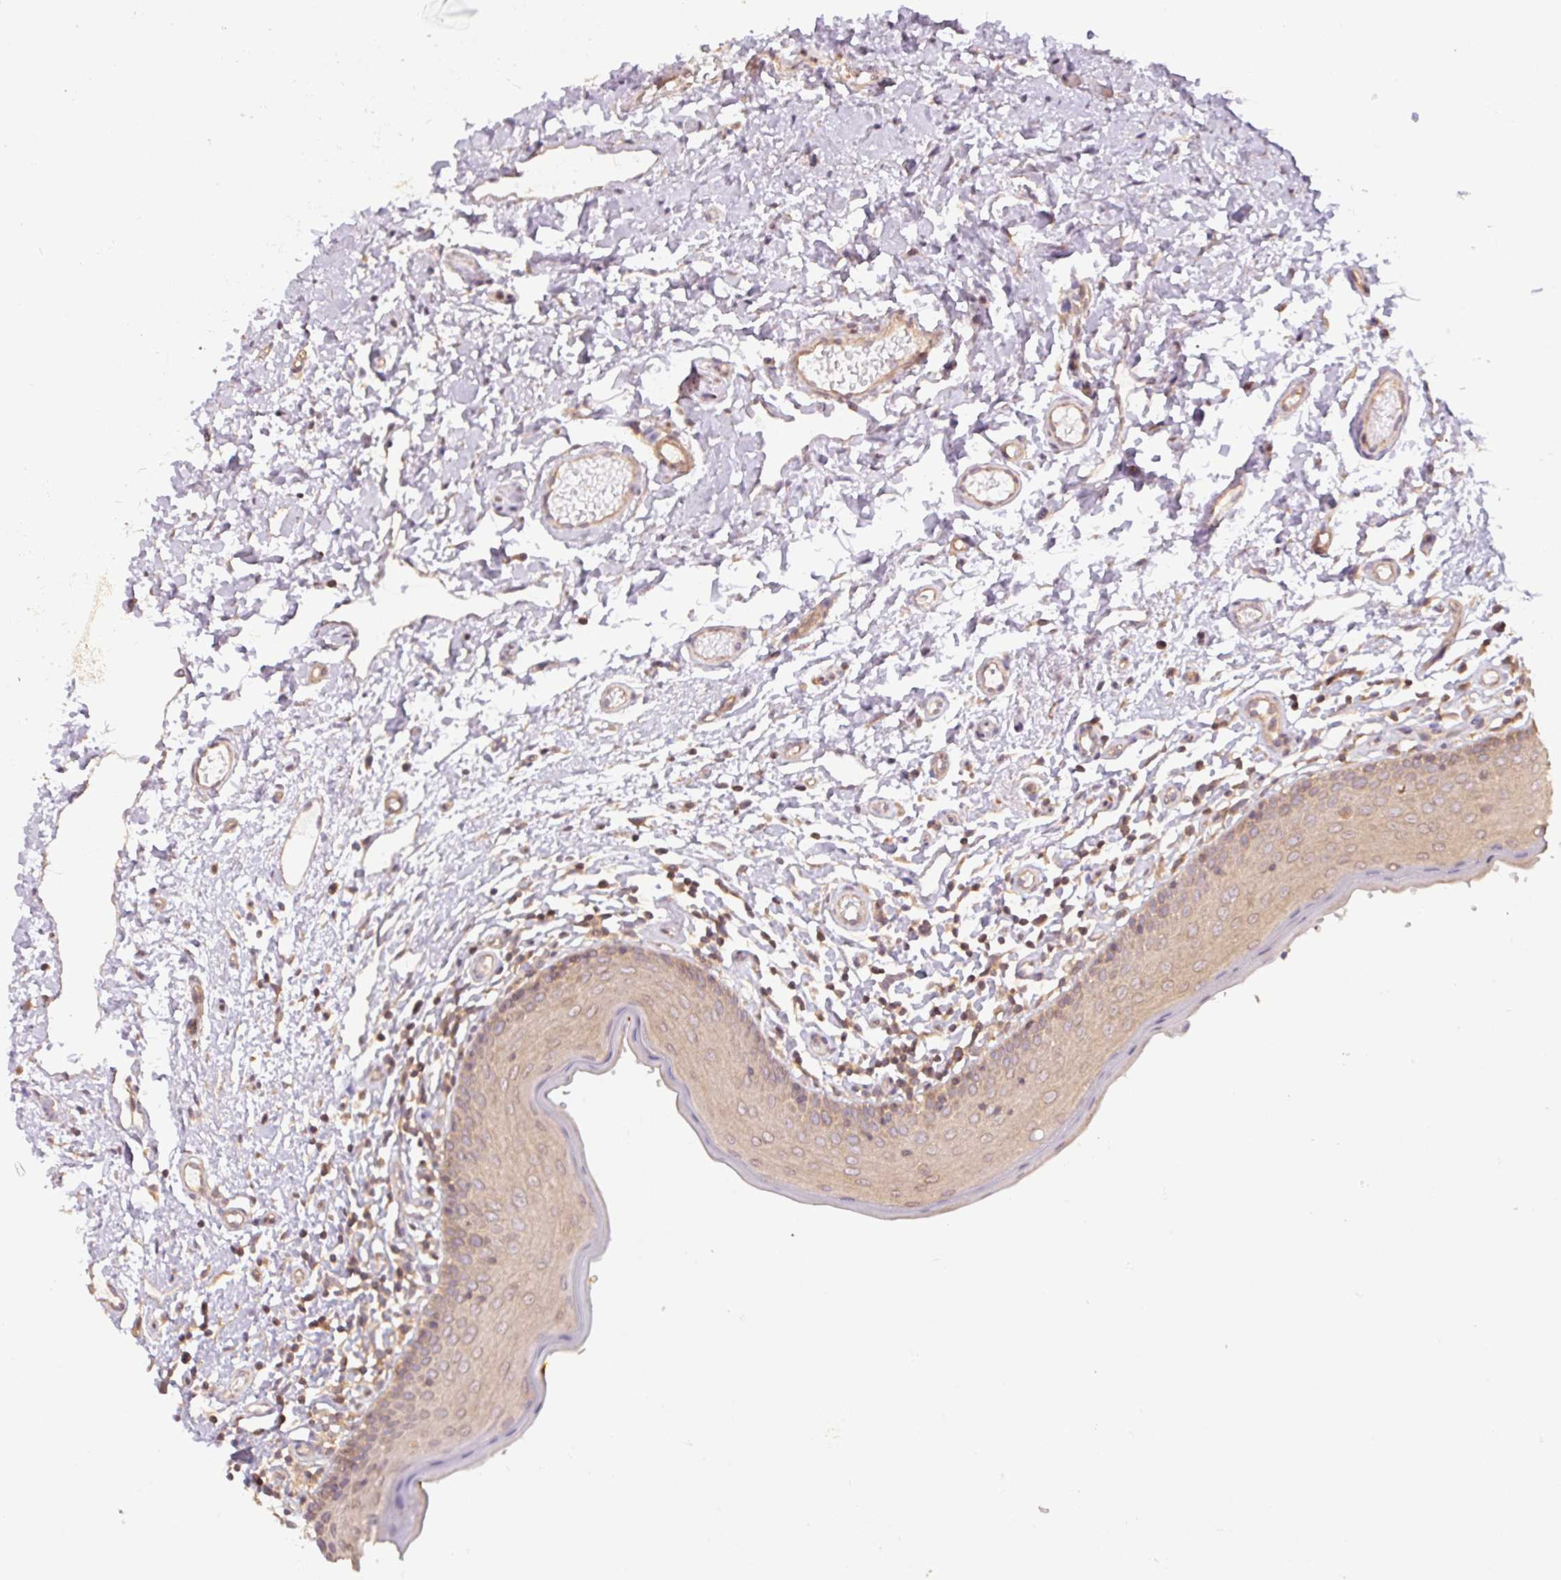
{"staining": {"intensity": "moderate", "quantity": ">75%", "location": "cytoplasmic/membranous"}, "tissue": "oral mucosa", "cell_type": "Squamous epithelial cells", "image_type": "normal", "snomed": [{"axis": "morphology", "description": "Normal tissue, NOS"}, {"axis": "topography", "description": "Oral tissue"}, {"axis": "topography", "description": "Tounge, NOS"}], "caption": "This histopathology image exhibits immunohistochemistry staining of benign human oral mucosa, with medium moderate cytoplasmic/membranous expression in about >75% of squamous epithelial cells.", "gene": "TUBA1A", "patient": {"sex": "female", "age": 58}}